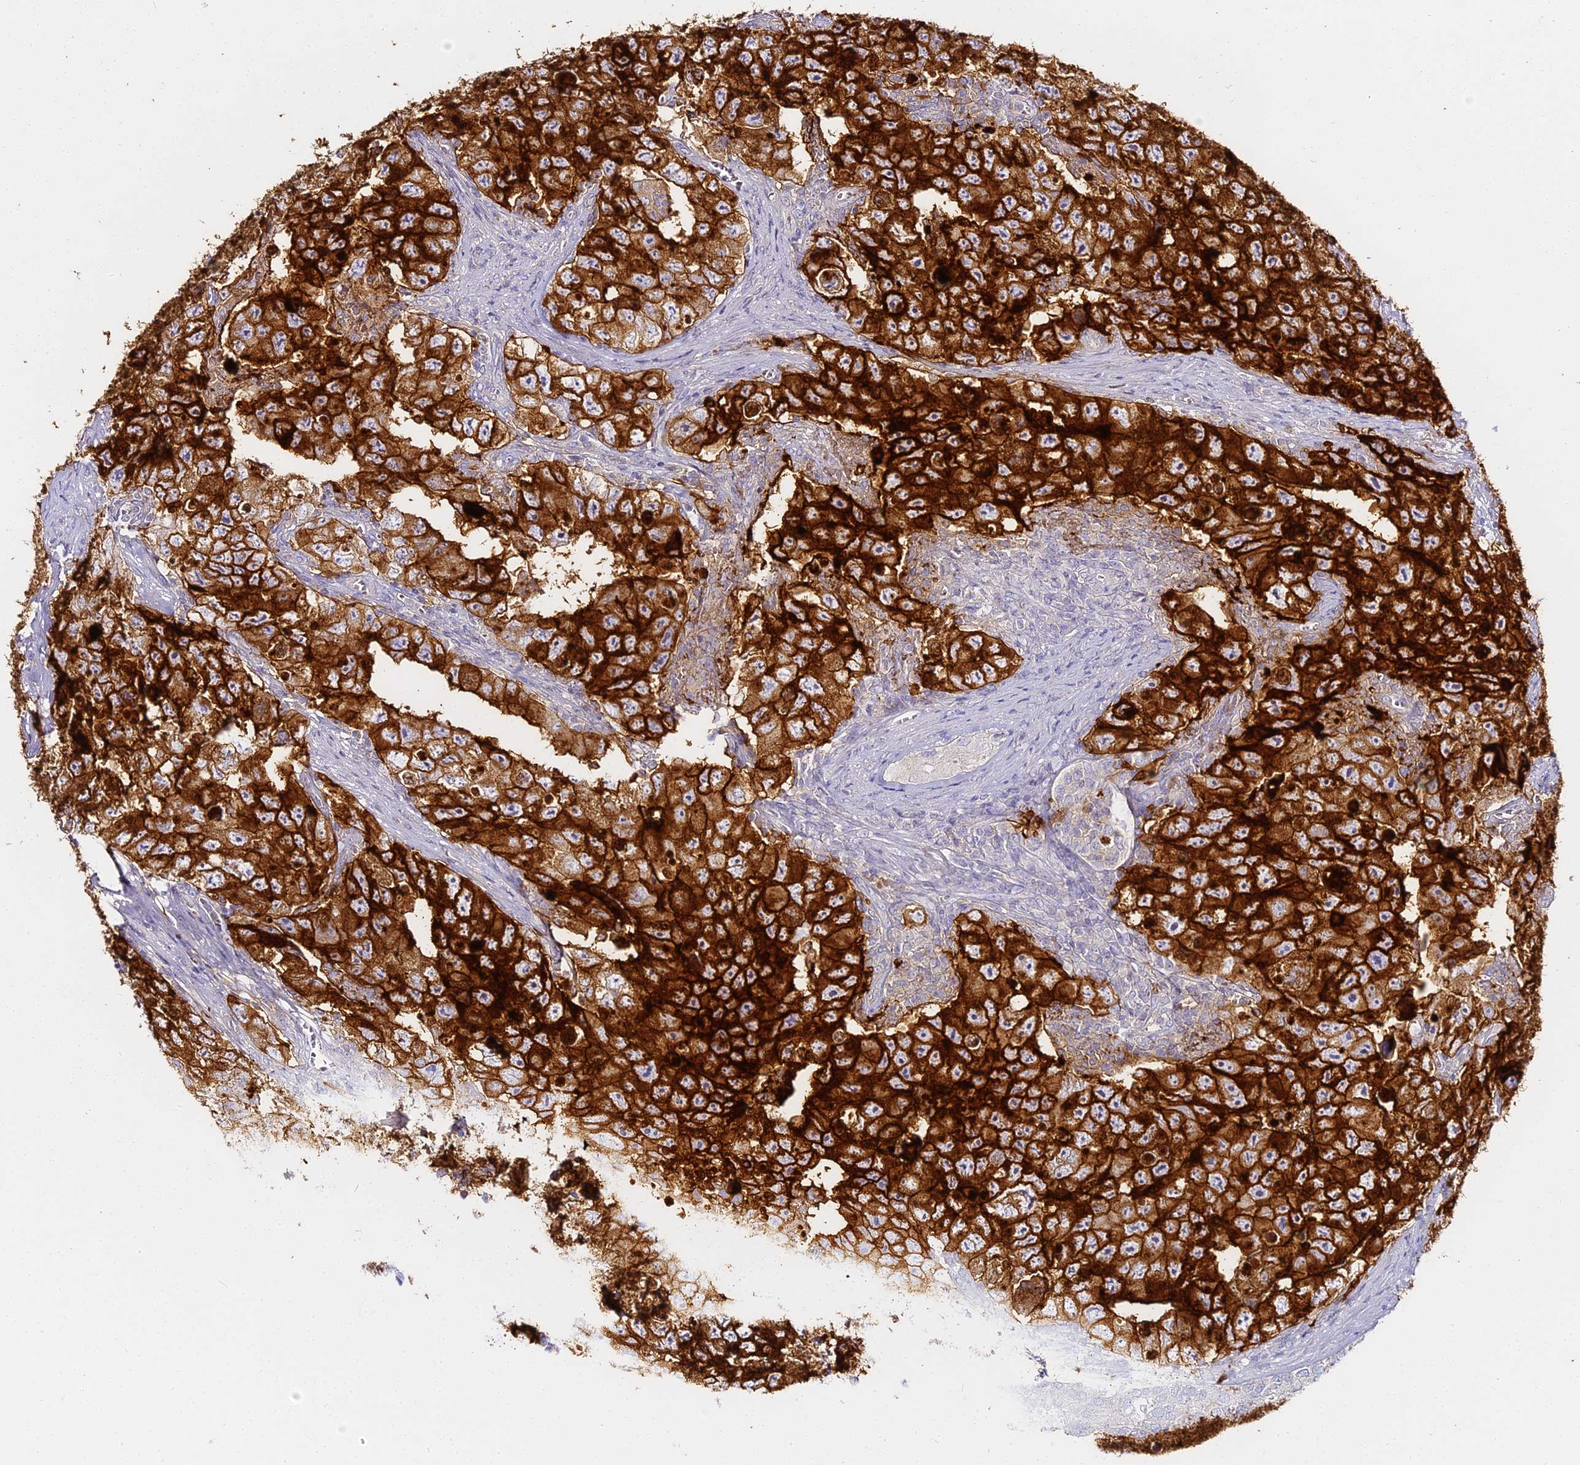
{"staining": {"intensity": "strong", "quantity": "25%-75%", "location": "cytoplasmic/membranous"}, "tissue": "testis cancer", "cell_type": "Tumor cells", "image_type": "cancer", "snomed": [{"axis": "morphology", "description": "Carcinoma, Embryonal, NOS"}, {"axis": "topography", "description": "Testis"}], "caption": "Human testis cancer stained with a brown dye reveals strong cytoplasmic/membranous positive expression in approximately 25%-75% of tumor cells.", "gene": "ALPG", "patient": {"sex": "male", "age": 17}}